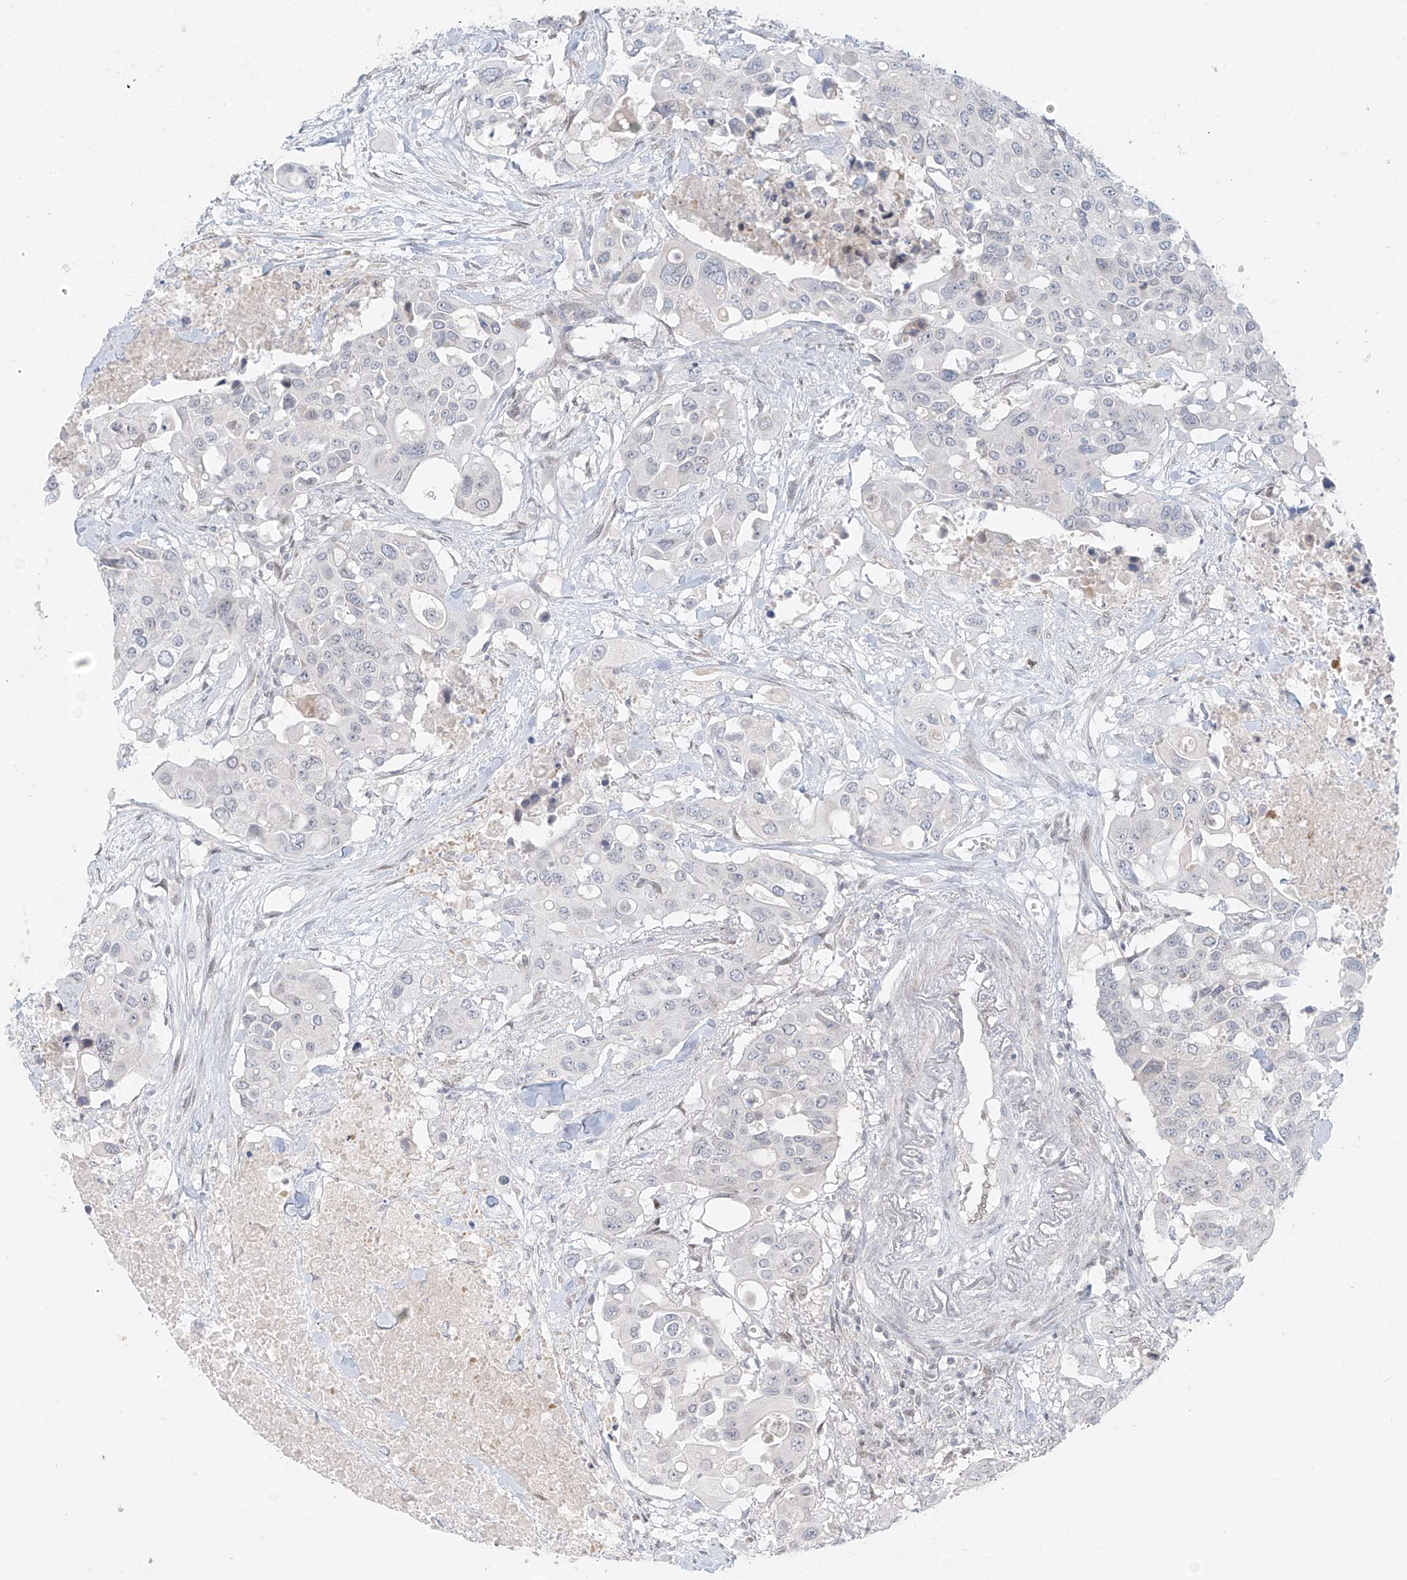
{"staining": {"intensity": "negative", "quantity": "none", "location": "none"}, "tissue": "colorectal cancer", "cell_type": "Tumor cells", "image_type": "cancer", "snomed": [{"axis": "morphology", "description": "Adenocarcinoma, NOS"}, {"axis": "topography", "description": "Colon"}], "caption": "DAB (3,3'-diaminobenzidine) immunohistochemical staining of colorectal cancer demonstrates no significant expression in tumor cells.", "gene": "OSBPL7", "patient": {"sex": "male", "age": 77}}